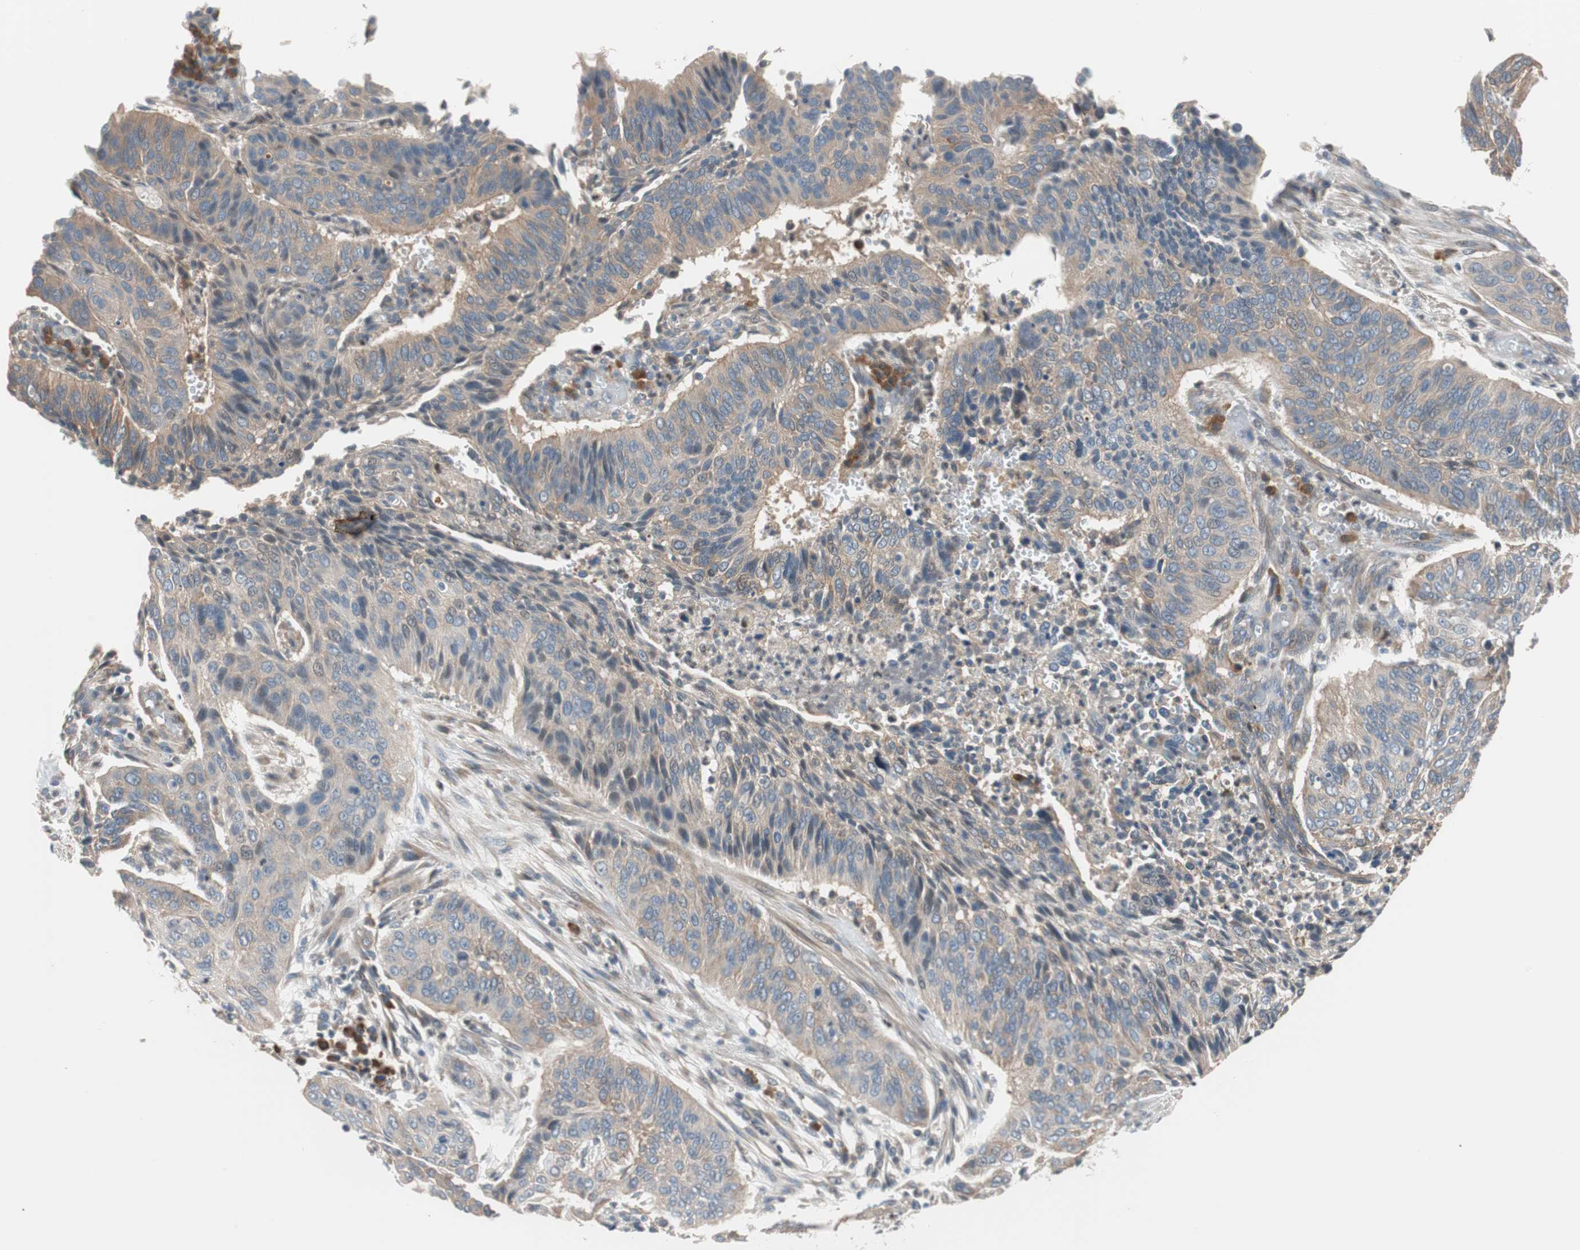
{"staining": {"intensity": "weak", "quantity": ">75%", "location": "cytoplasmic/membranous"}, "tissue": "cervical cancer", "cell_type": "Tumor cells", "image_type": "cancer", "snomed": [{"axis": "morphology", "description": "Squamous cell carcinoma, NOS"}, {"axis": "topography", "description": "Cervix"}], "caption": "Protein expression analysis of human cervical cancer reveals weak cytoplasmic/membranous staining in about >75% of tumor cells.", "gene": "PCK1", "patient": {"sex": "female", "age": 39}}